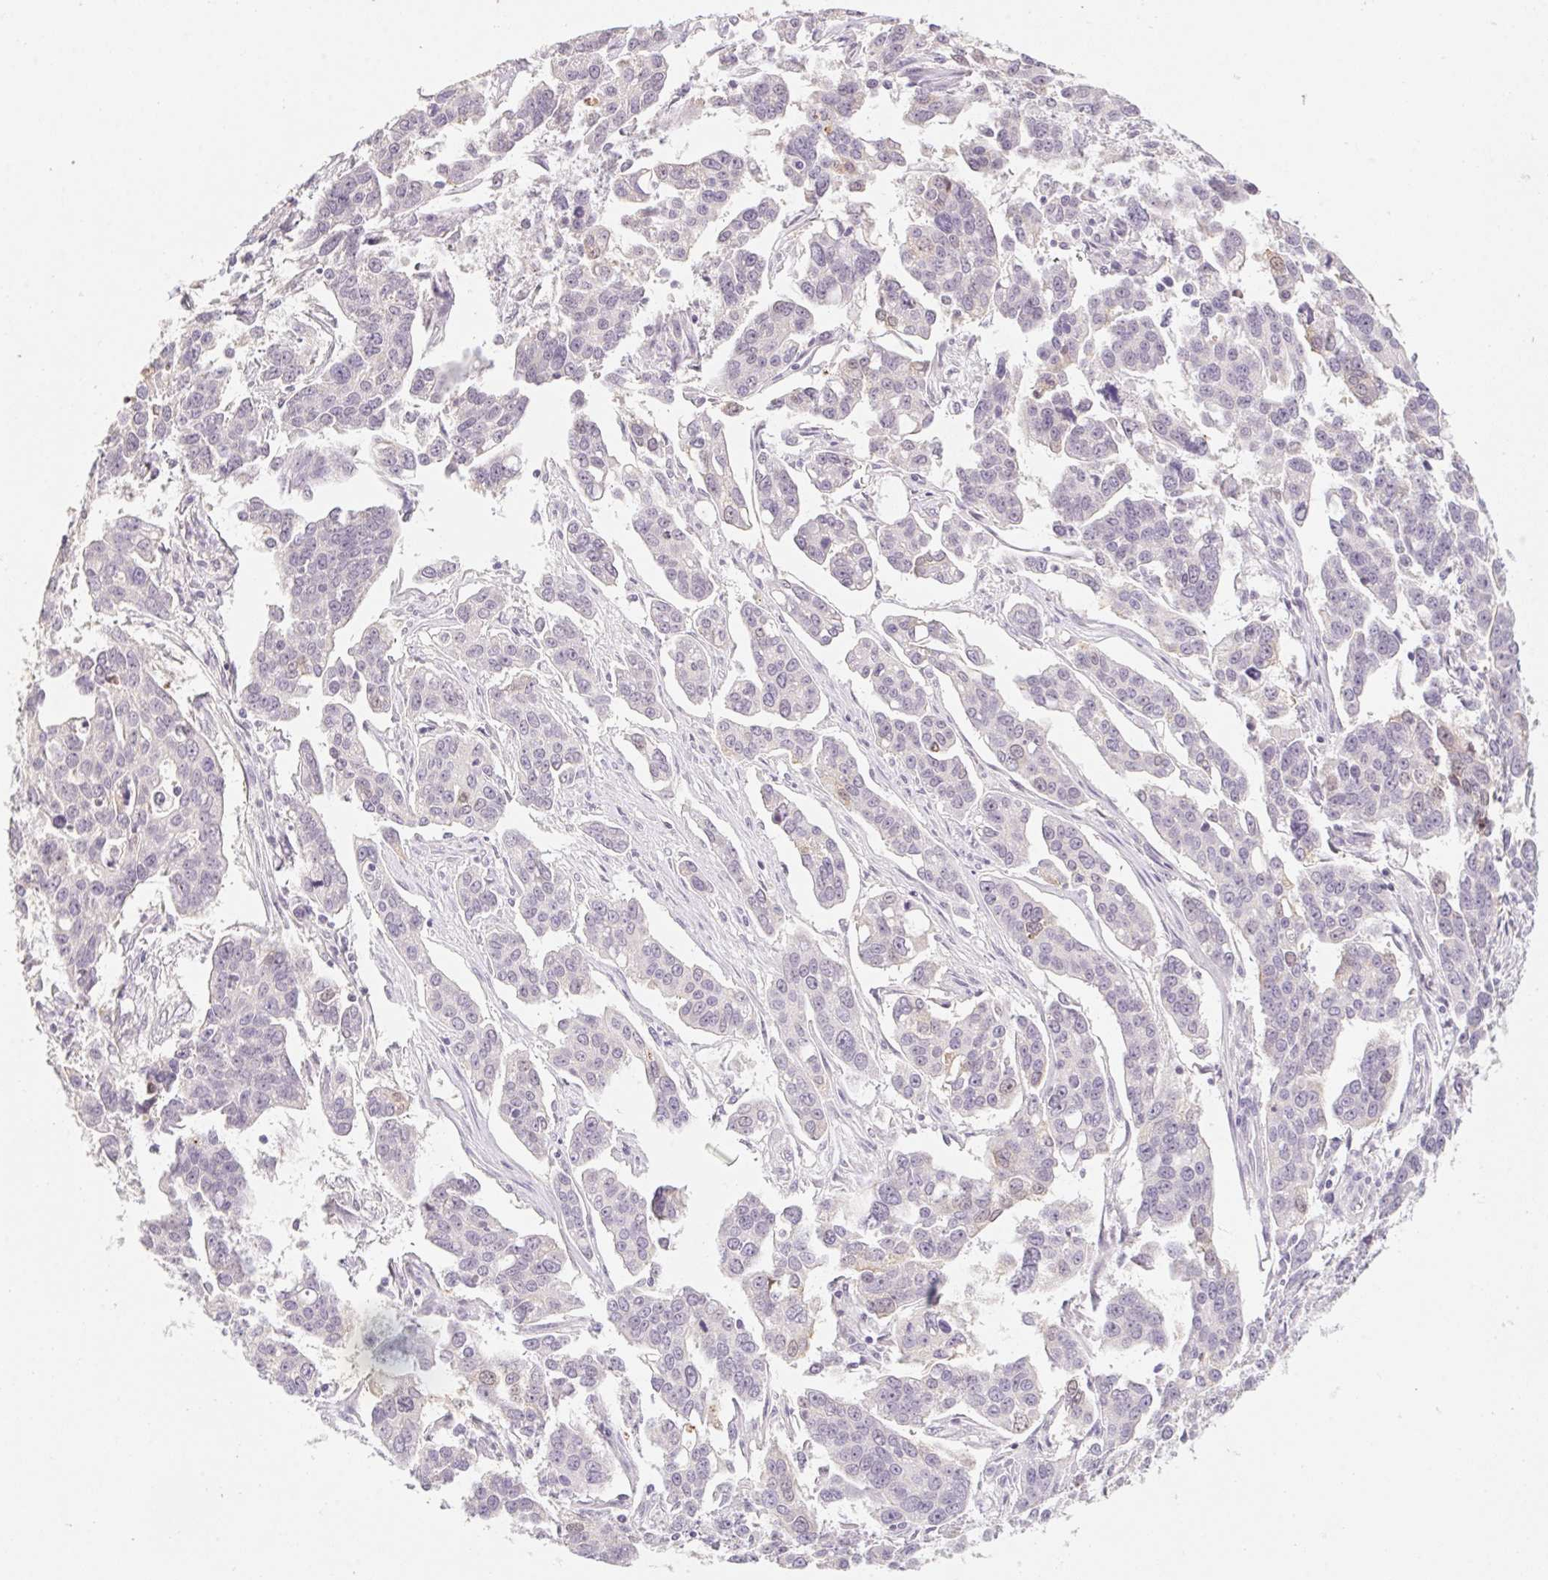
{"staining": {"intensity": "negative", "quantity": "none", "location": "none"}, "tissue": "ovarian cancer", "cell_type": "Tumor cells", "image_type": "cancer", "snomed": [{"axis": "morphology", "description": "Carcinoma, endometroid"}, {"axis": "topography", "description": "Ovary"}], "caption": "Human ovarian cancer (endometroid carcinoma) stained for a protein using IHC displays no staining in tumor cells.", "gene": "CAPZA3", "patient": {"sex": "female", "age": 78}}